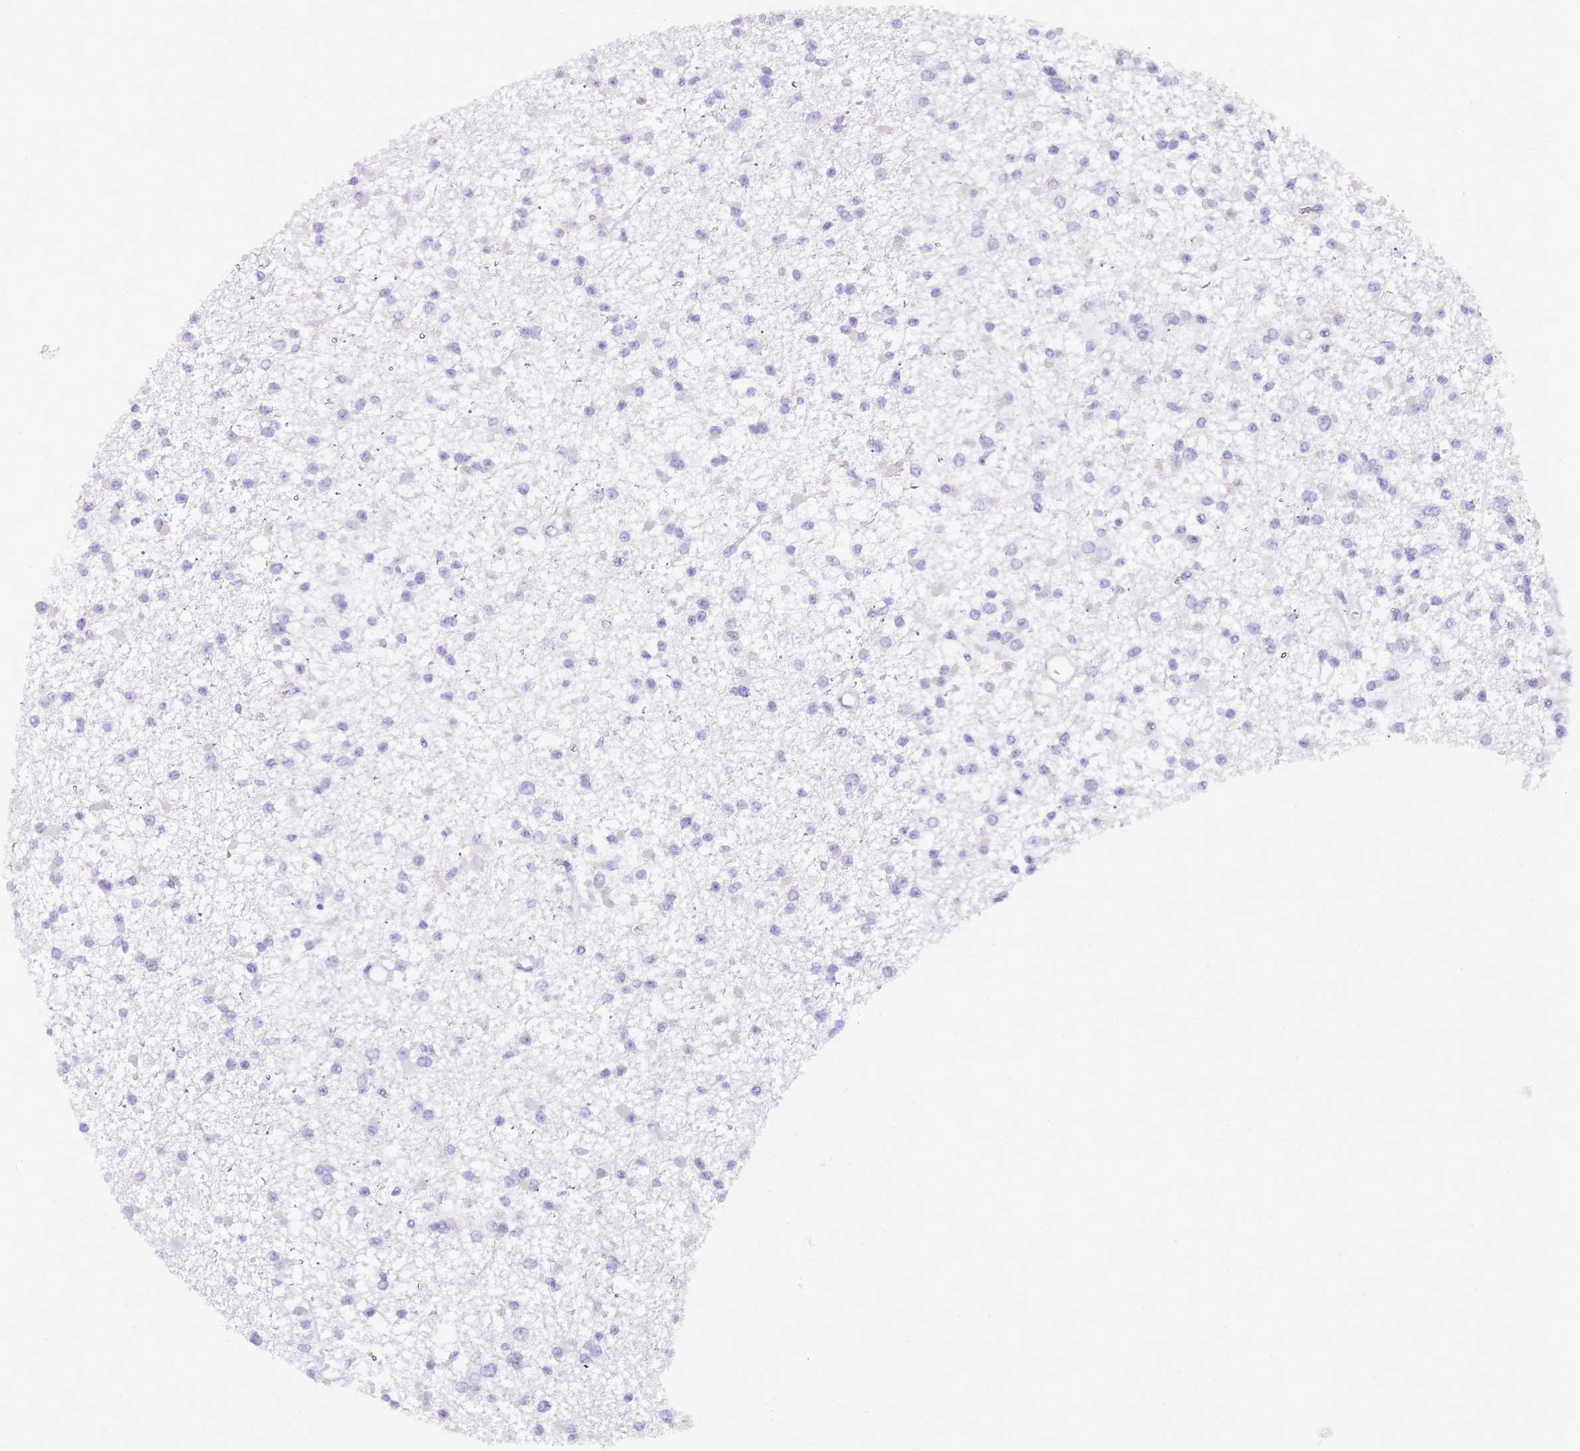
{"staining": {"intensity": "negative", "quantity": "none", "location": "none"}, "tissue": "glioma", "cell_type": "Tumor cells", "image_type": "cancer", "snomed": [{"axis": "morphology", "description": "Glioma, malignant, Low grade"}, {"axis": "topography", "description": "Brain"}], "caption": "Glioma was stained to show a protein in brown. There is no significant positivity in tumor cells.", "gene": "TOPAZ1", "patient": {"sex": "female", "age": 22}}